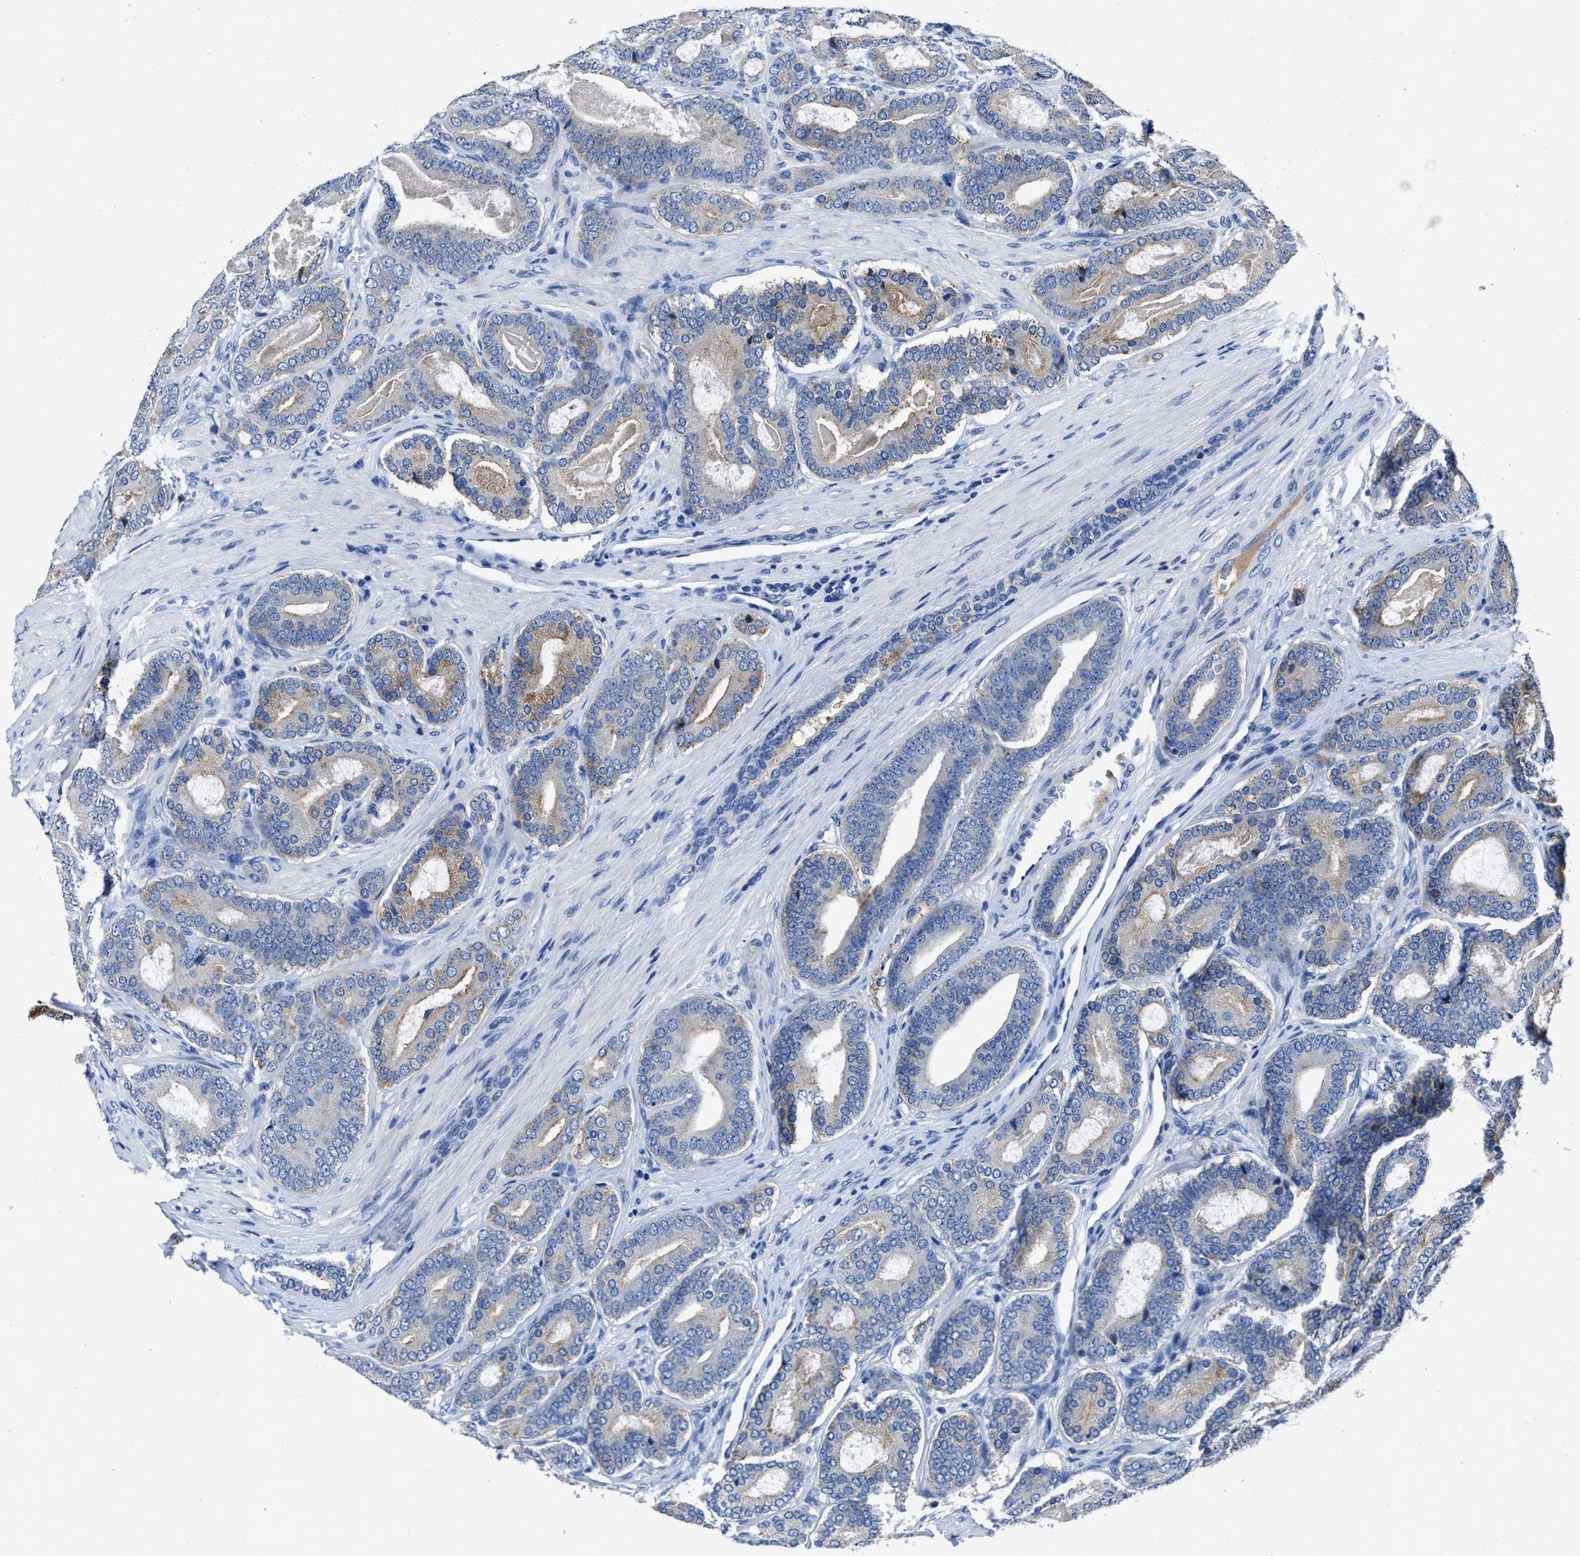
{"staining": {"intensity": "moderate", "quantity": "<25%", "location": "cytoplasmic/membranous"}, "tissue": "prostate cancer", "cell_type": "Tumor cells", "image_type": "cancer", "snomed": [{"axis": "morphology", "description": "Adenocarcinoma, High grade"}, {"axis": "topography", "description": "Prostate"}], "caption": "Protein expression analysis of prostate cancer displays moderate cytoplasmic/membranous staining in approximately <25% of tumor cells.", "gene": "UBR4", "patient": {"sex": "male", "age": 60}}